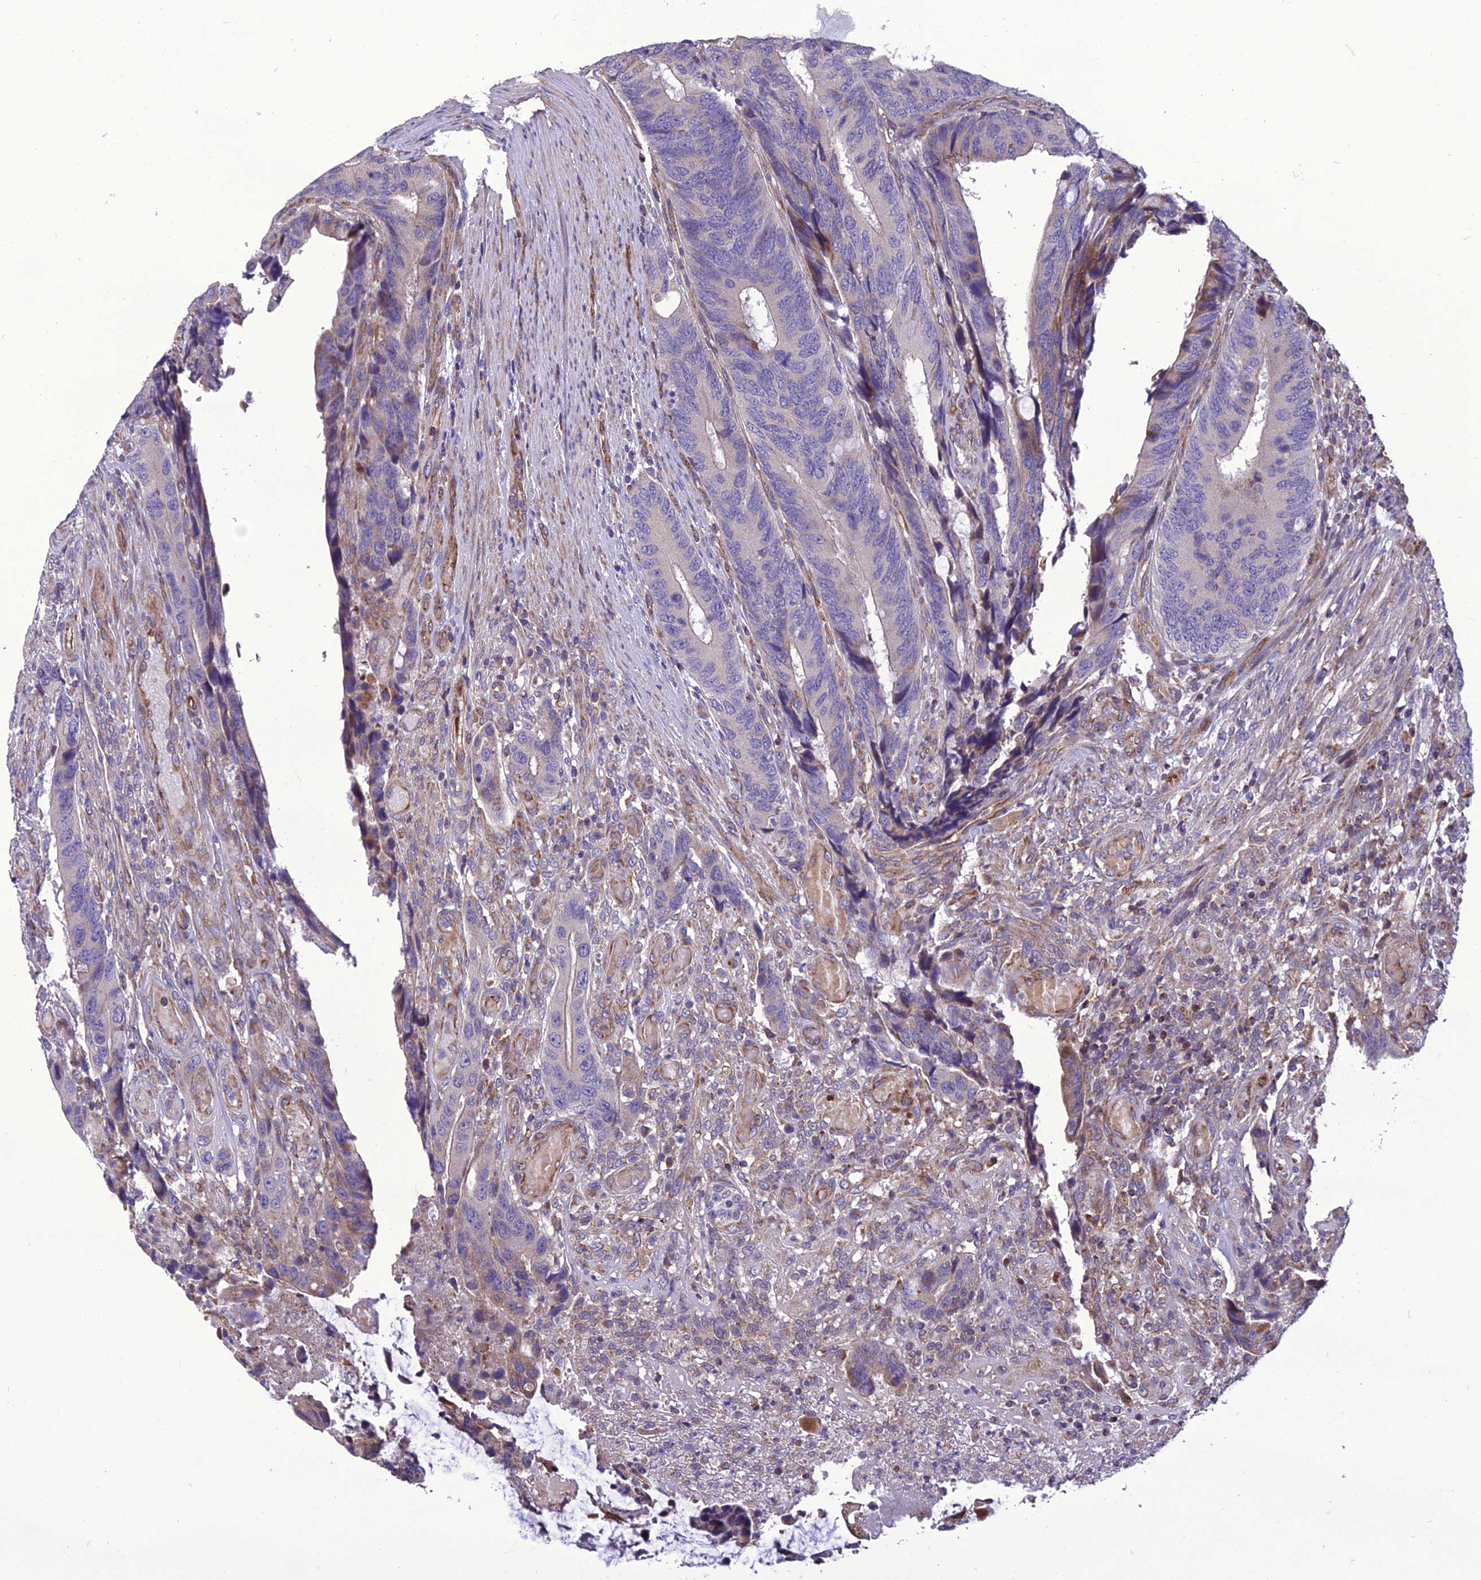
{"staining": {"intensity": "moderate", "quantity": "<25%", "location": "cytoplasmic/membranous"}, "tissue": "colorectal cancer", "cell_type": "Tumor cells", "image_type": "cancer", "snomed": [{"axis": "morphology", "description": "Adenocarcinoma, NOS"}, {"axis": "topography", "description": "Colon"}], "caption": "Brown immunohistochemical staining in adenocarcinoma (colorectal) reveals moderate cytoplasmic/membranous expression in approximately <25% of tumor cells. (Stains: DAB (3,3'-diaminobenzidine) in brown, nuclei in blue, Microscopy: brightfield microscopy at high magnification).", "gene": "GIMAP1", "patient": {"sex": "male", "age": 87}}